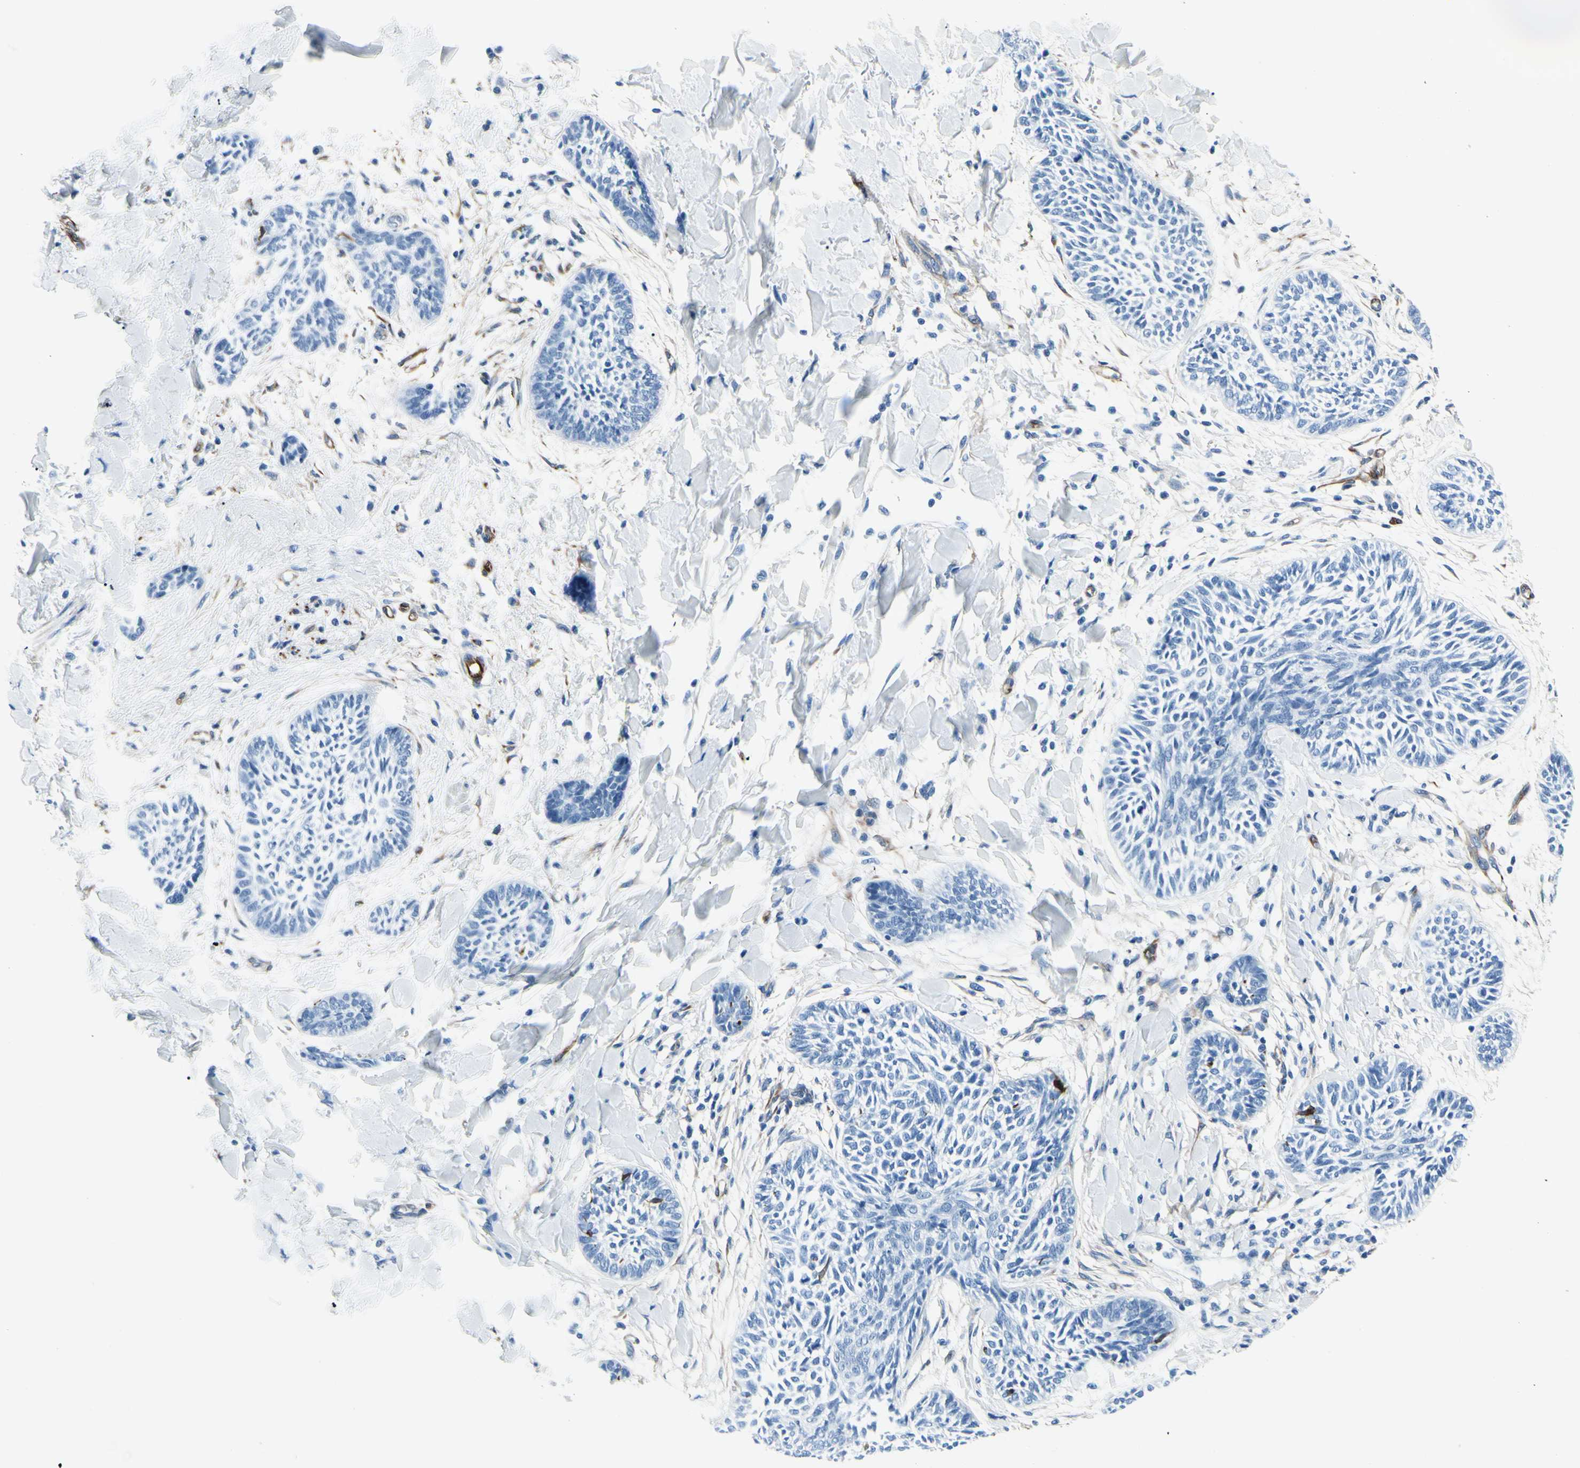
{"staining": {"intensity": "negative", "quantity": "none", "location": "none"}, "tissue": "skin cancer", "cell_type": "Tumor cells", "image_type": "cancer", "snomed": [{"axis": "morphology", "description": "Papilloma, NOS"}, {"axis": "morphology", "description": "Basal cell carcinoma"}, {"axis": "topography", "description": "Skin"}], "caption": "The micrograph displays no staining of tumor cells in basal cell carcinoma (skin).", "gene": "PTH2R", "patient": {"sex": "male", "age": 87}}